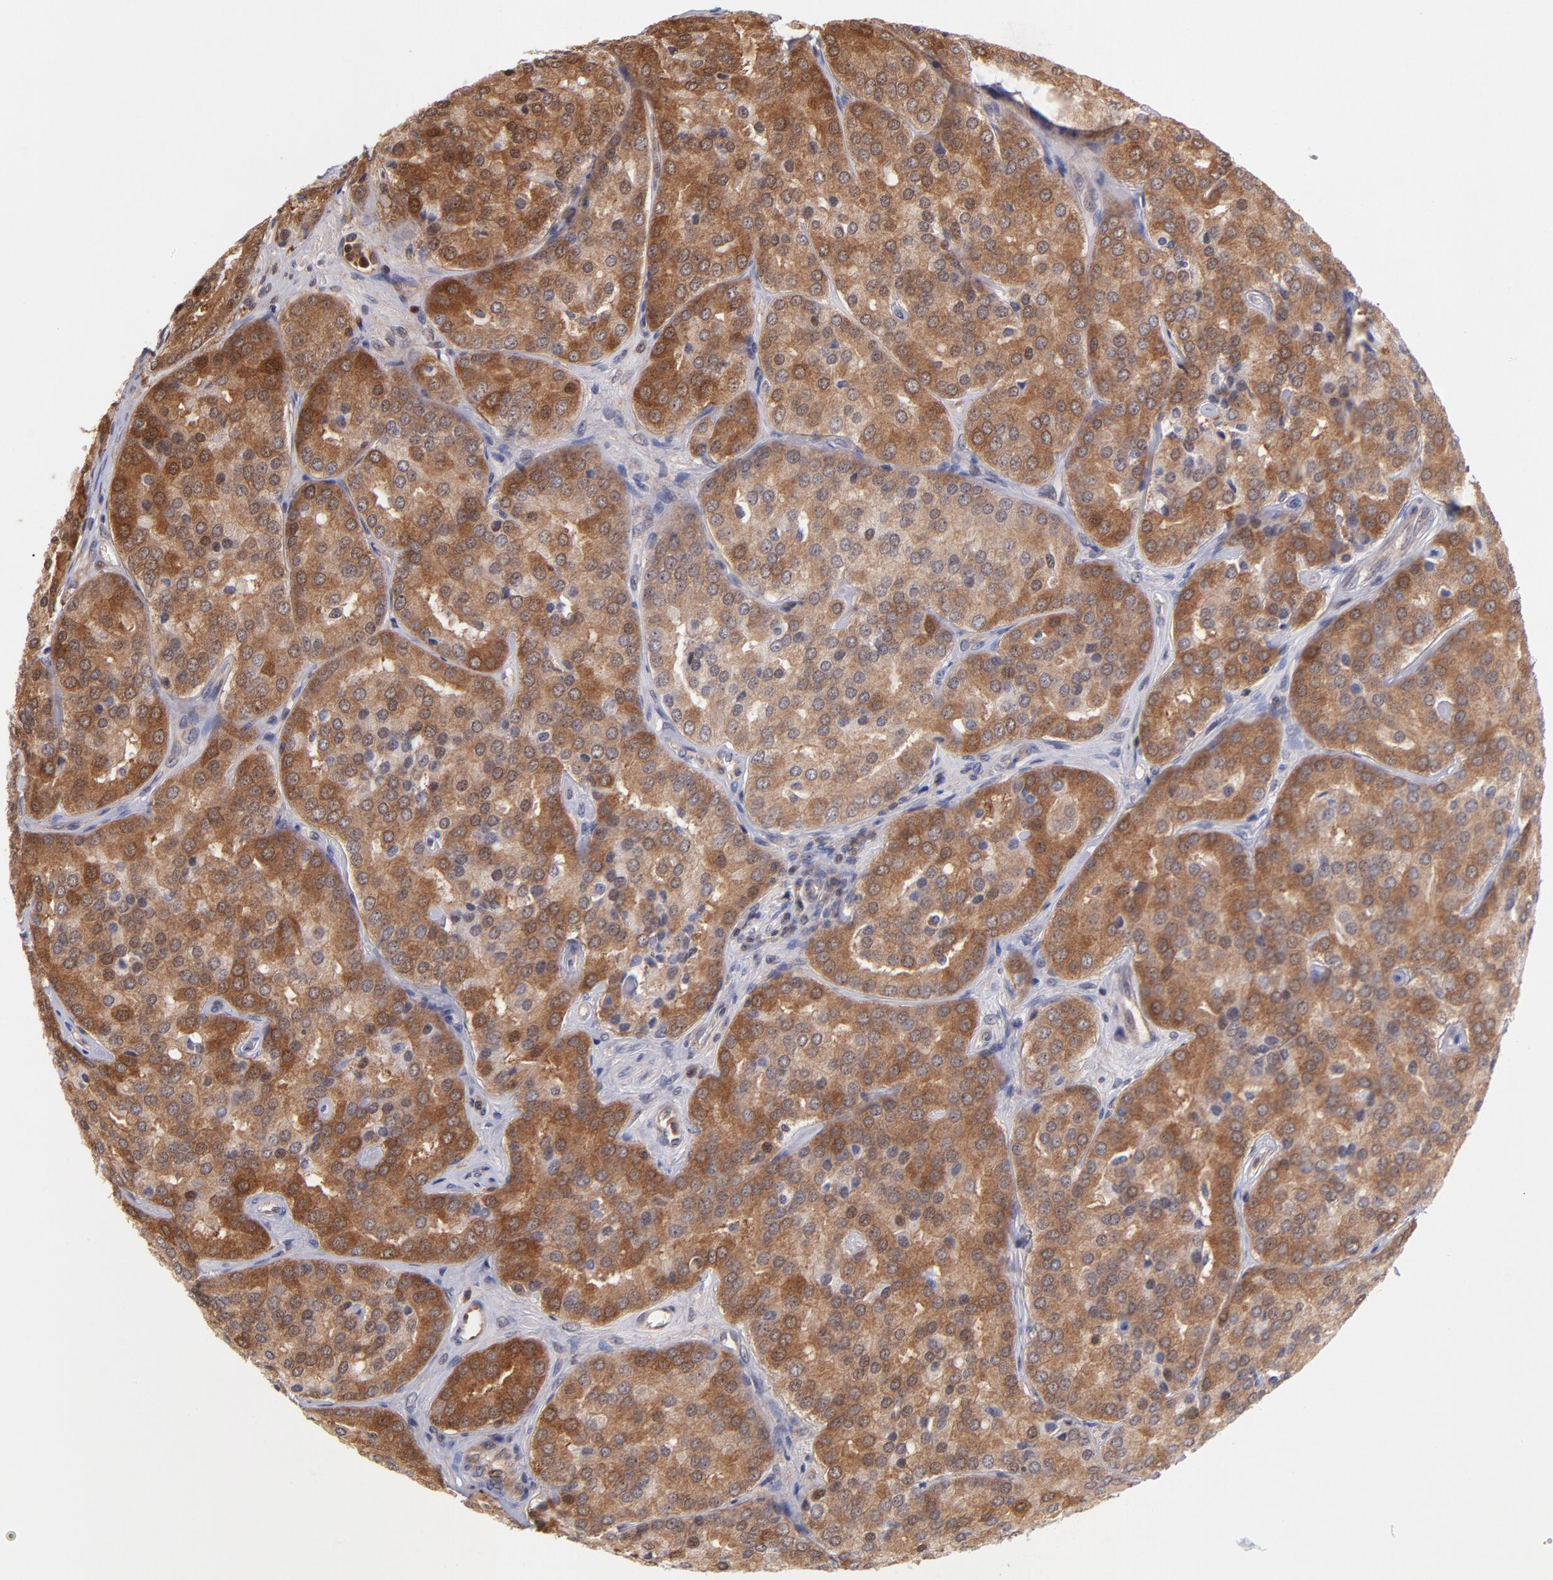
{"staining": {"intensity": "strong", "quantity": ">75%", "location": "cytoplasmic/membranous,nuclear"}, "tissue": "prostate cancer", "cell_type": "Tumor cells", "image_type": "cancer", "snomed": [{"axis": "morphology", "description": "Adenocarcinoma, High grade"}, {"axis": "topography", "description": "Prostate"}], "caption": "The immunohistochemical stain labels strong cytoplasmic/membranous and nuclear staining in tumor cells of prostate high-grade adenocarcinoma tissue. (Stains: DAB in brown, nuclei in blue, Microscopy: brightfield microscopy at high magnification).", "gene": "YWHAB", "patient": {"sex": "male", "age": 64}}